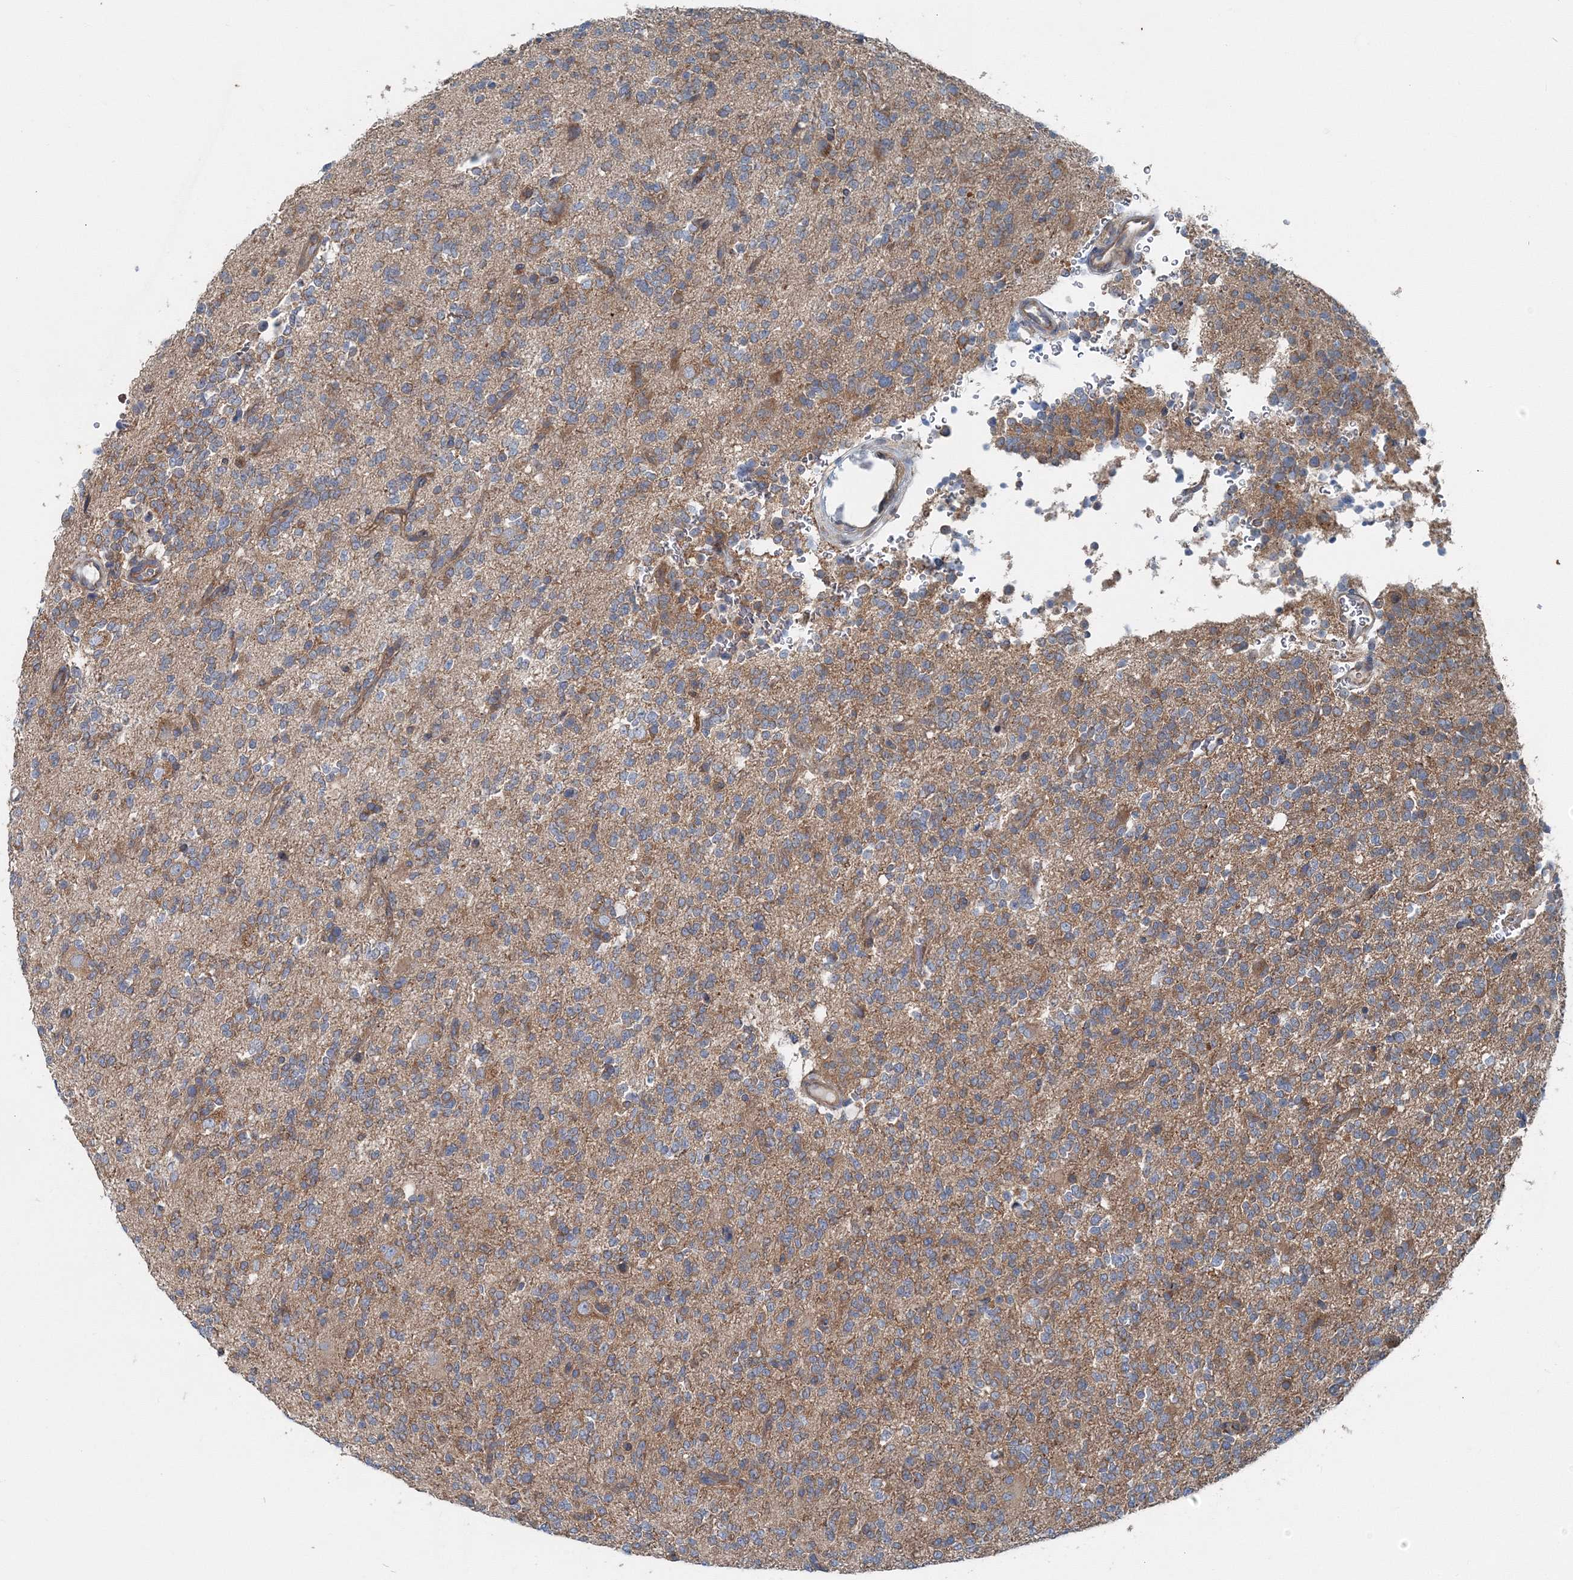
{"staining": {"intensity": "moderate", "quantity": "<25%", "location": "cytoplasmic/membranous"}, "tissue": "glioma", "cell_type": "Tumor cells", "image_type": "cancer", "snomed": [{"axis": "morphology", "description": "Glioma, malignant, High grade"}, {"axis": "topography", "description": "Brain"}], "caption": "Immunohistochemistry (IHC) photomicrograph of neoplastic tissue: high-grade glioma (malignant) stained using immunohistochemistry exhibits low levels of moderate protein expression localized specifically in the cytoplasmic/membranous of tumor cells, appearing as a cytoplasmic/membranous brown color.", "gene": "MPHOSPH9", "patient": {"sex": "female", "age": 62}}